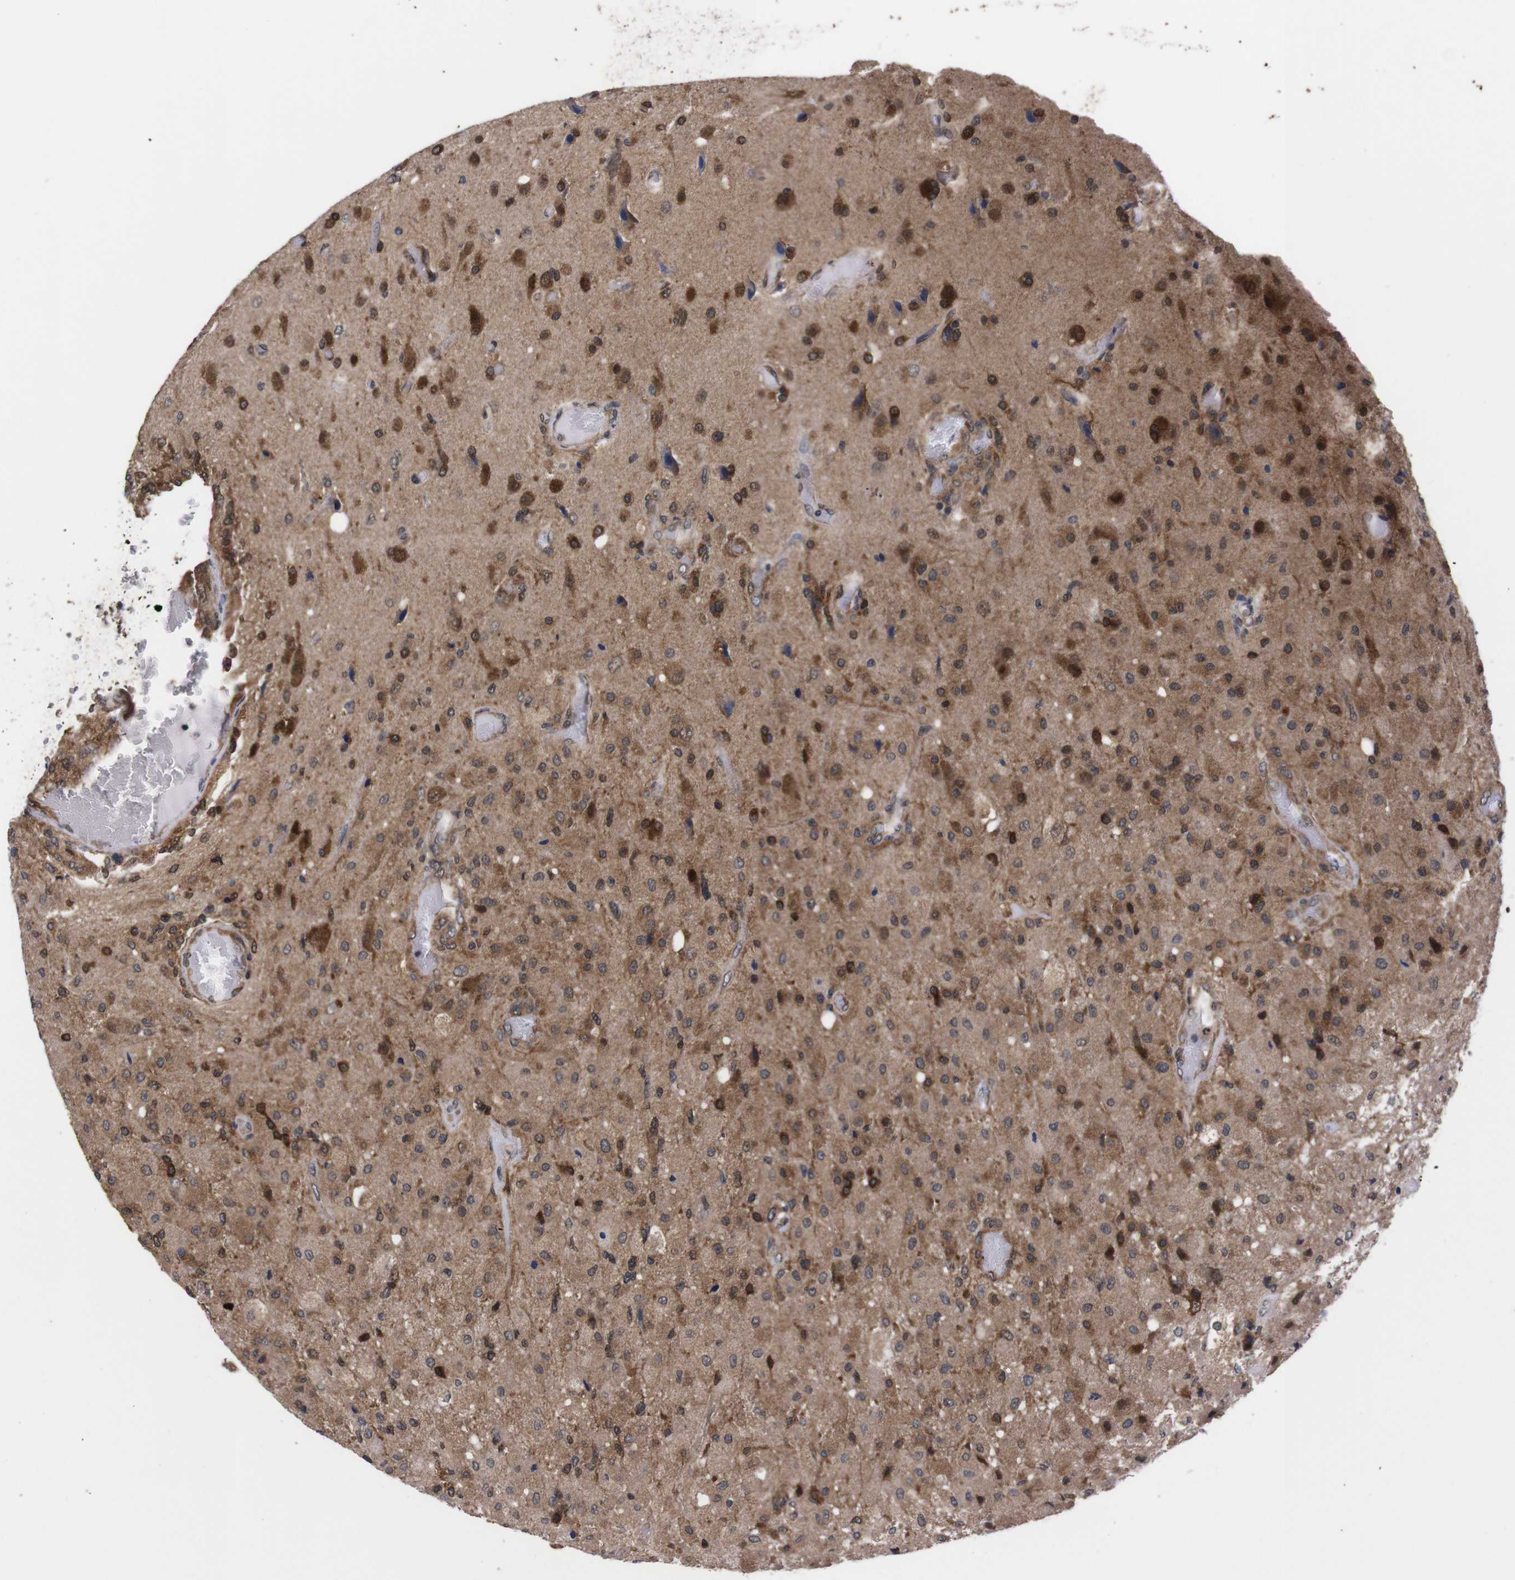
{"staining": {"intensity": "moderate", "quantity": ">75%", "location": "cytoplasmic/membranous"}, "tissue": "glioma", "cell_type": "Tumor cells", "image_type": "cancer", "snomed": [{"axis": "morphology", "description": "Normal tissue, NOS"}, {"axis": "morphology", "description": "Glioma, malignant, High grade"}, {"axis": "topography", "description": "Cerebral cortex"}], "caption": "Immunohistochemical staining of malignant glioma (high-grade) shows medium levels of moderate cytoplasmic/membranous protein expression in about >75% of tumor cells.", "gene": "UBQLN2", "patient": {"sex": "male", "age": 77}}